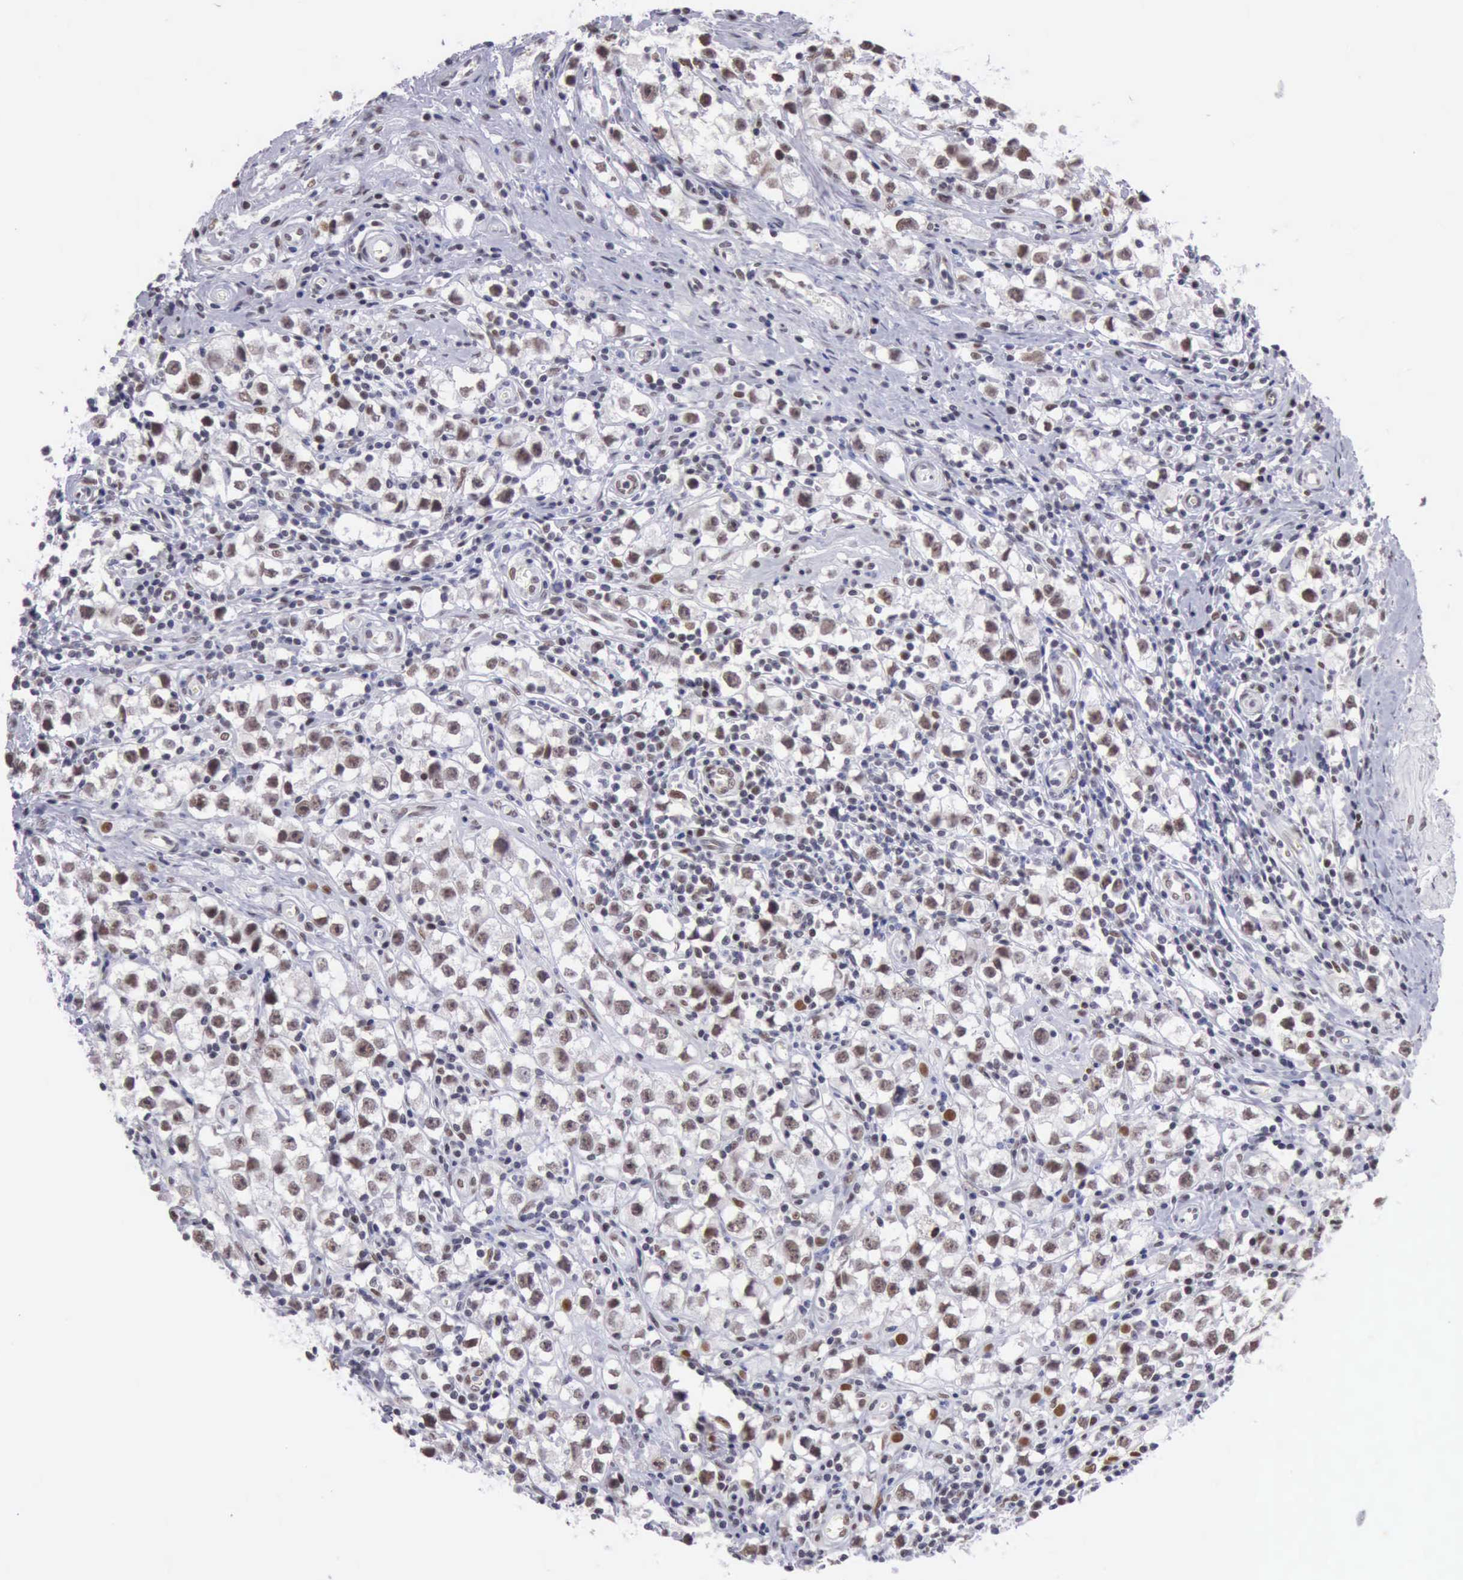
{"staining": {"intensity": "moderate", "quantity": "25%-75%", "location": "nuclear"}, "tissue": "testis cancer", "cell_type": "Tumor cells", "image_type": "cancer", "snomed": [{"axis": "morphology", "description": "Seminoma, NOS"}, {"axis": "topography", "description": "Testis"}], "caption": "Immunohistochemistry (DAB (3,3'-diaminobenzidine)) staining of human seminoma (testis) displays moderate nuclear protein positivity in approximately 25%-75% of tumor cells.", "gene": "ERCC4", "patient": {"sex": "male", "age": 35}}